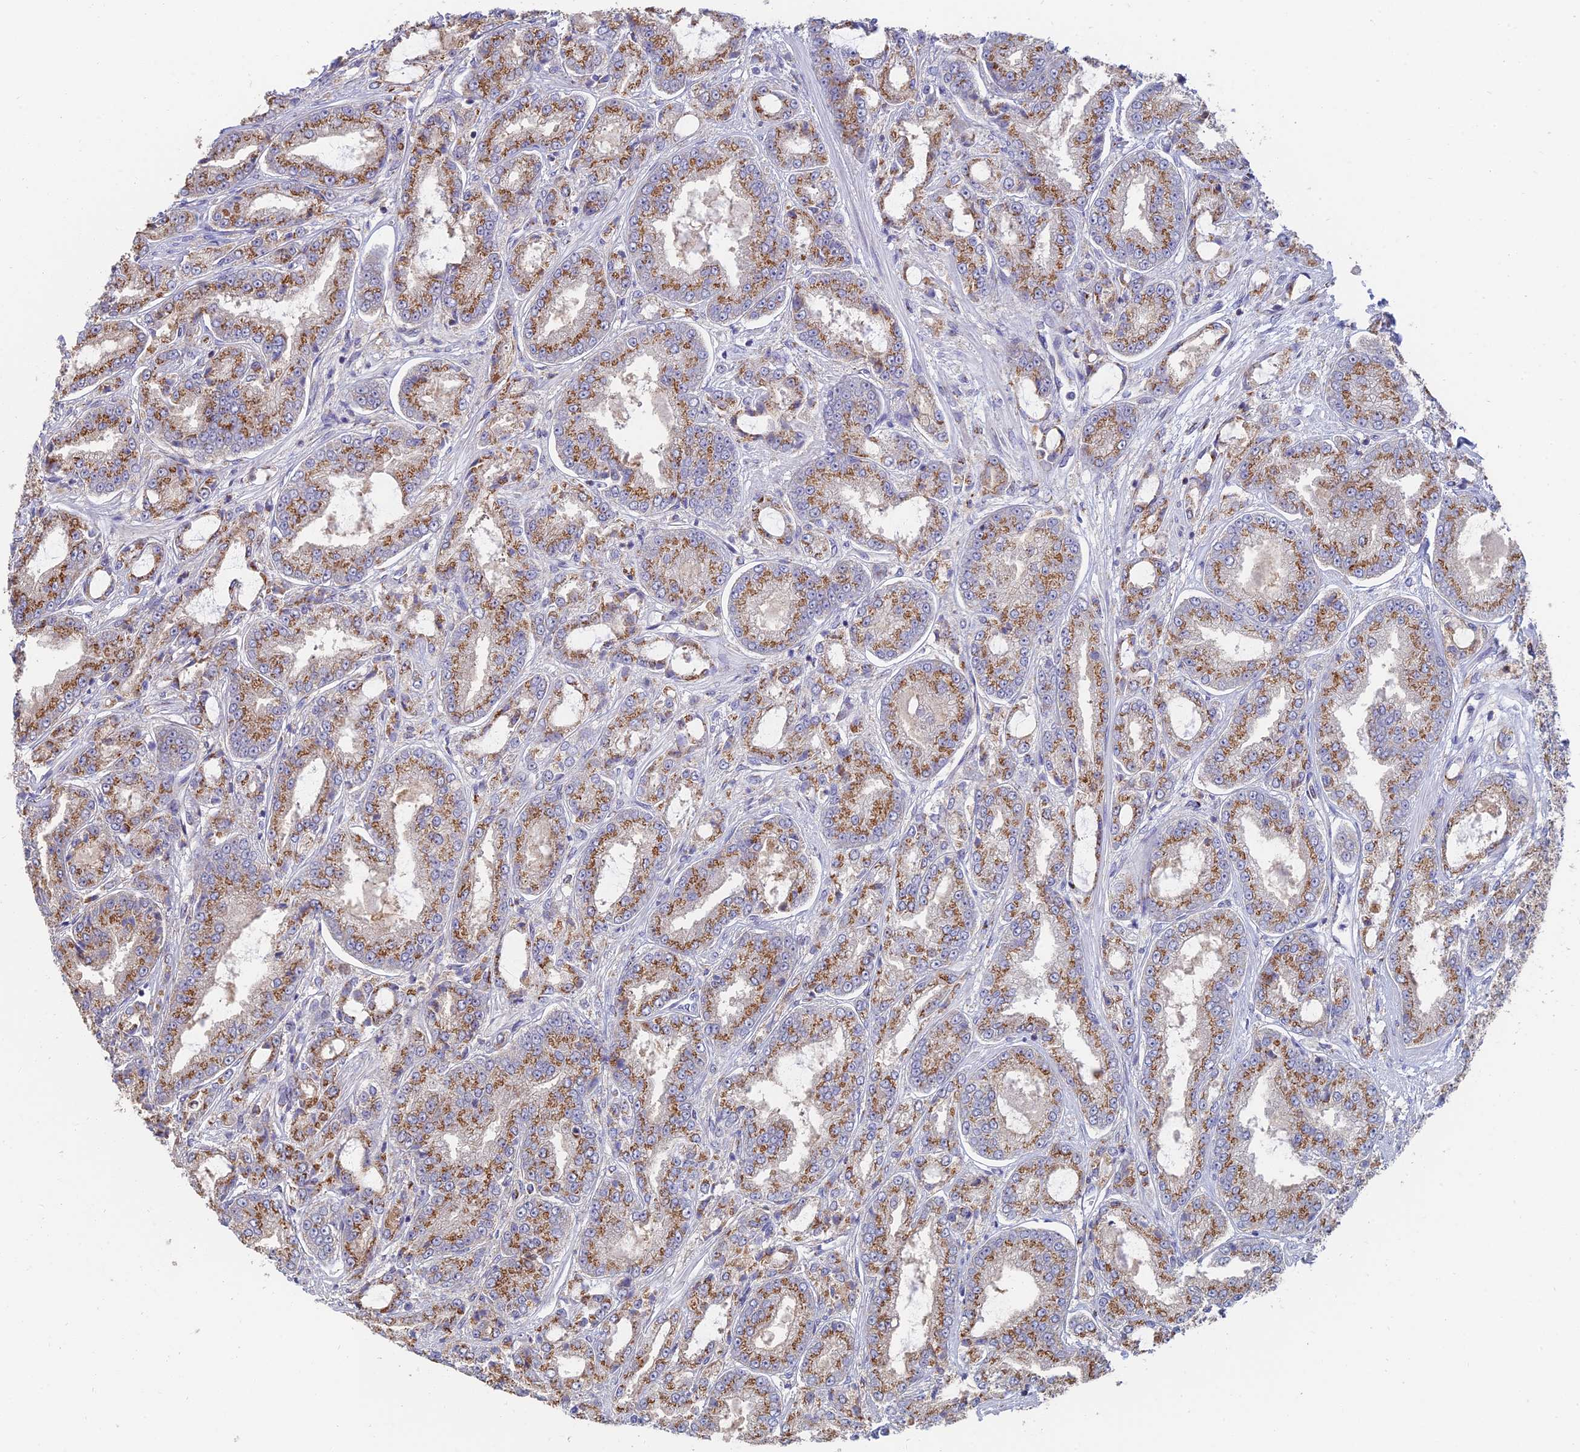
{"staining": {"intensity": "moderate", "quantity": ">75%", "location": "cytoplasmic/membranous"}, "tissue": "prostate cancer", "cell_type": "Tumor cells", "image_type": "cancer", "snomed": [{"axis": "morphology", "description": "Adenocarcinoma, High grade"}, {"axis": "topography", "description": "Prostate"}], "caption": "High-grade adenocarcinoma (prostate) stained for a protein (brown) reveals moderate cytoplasmic/membranous positive expression in approximately >75% of tumor cells.", "gene": "HS2ST1", "patient": {"sex": "male", "age": 71}}